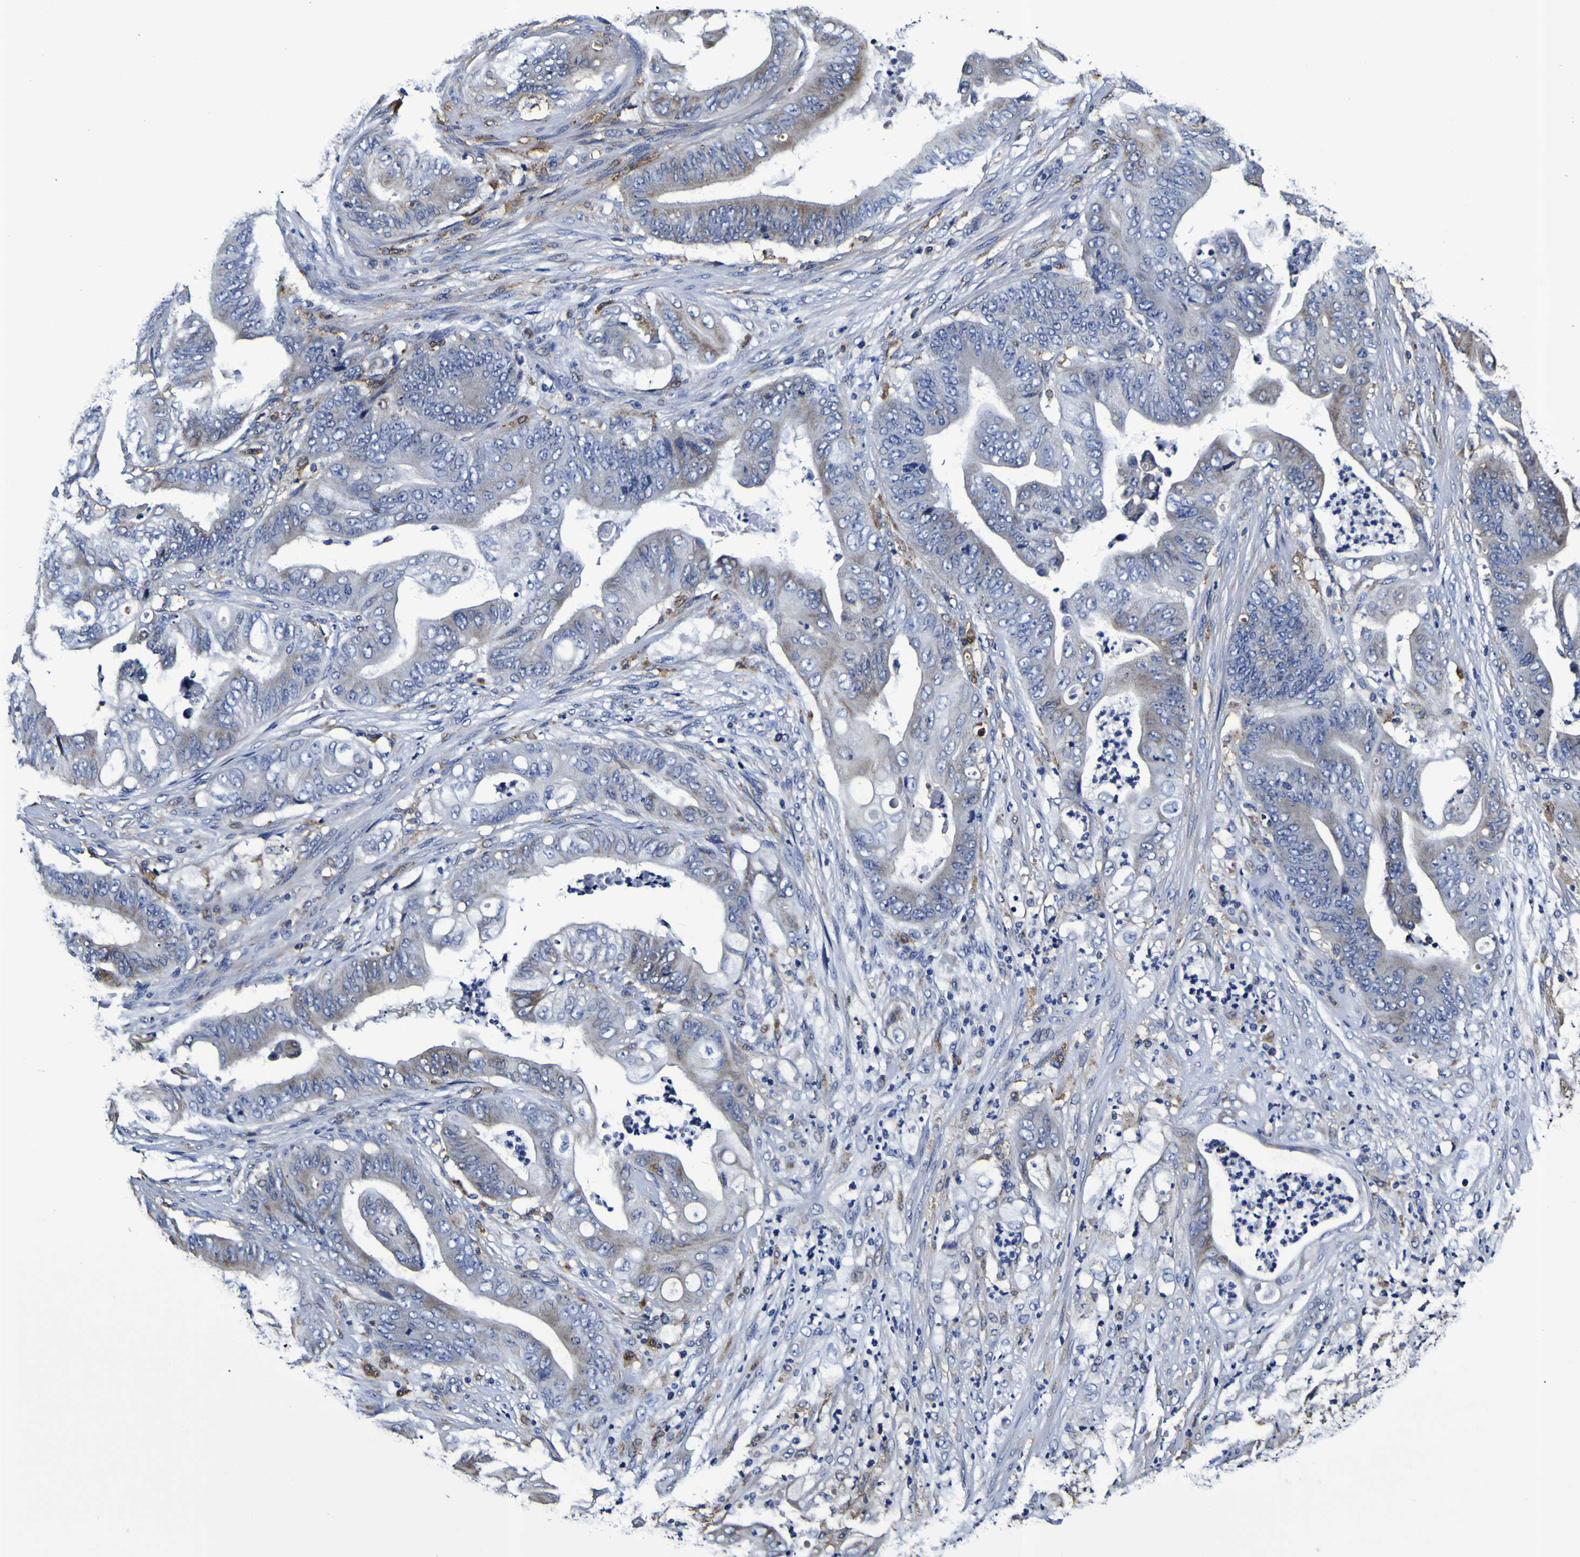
{"staining": {"intensity": "weak", "quantity": "<25%", "location": "cytoplasmic/membranous"}, "tissue": "stomach cancer", "cell_type": "Tumor cells", "image_type": "cancer", "snomed": [{"axis": "morphology", "description": "Adenocarcinoma, NOS"}, {"axis": "topography", "description": "Stomach"}], "caption": "High magnification brightfield microscopy of stomach cancer (adenocarcinoma) stained with DAB (brown) and counterstained with hematoxylin (blue): tumor cells show no significant staining.", "gene": "GPX1", "patient": {"sex": "female", "age": 73}}